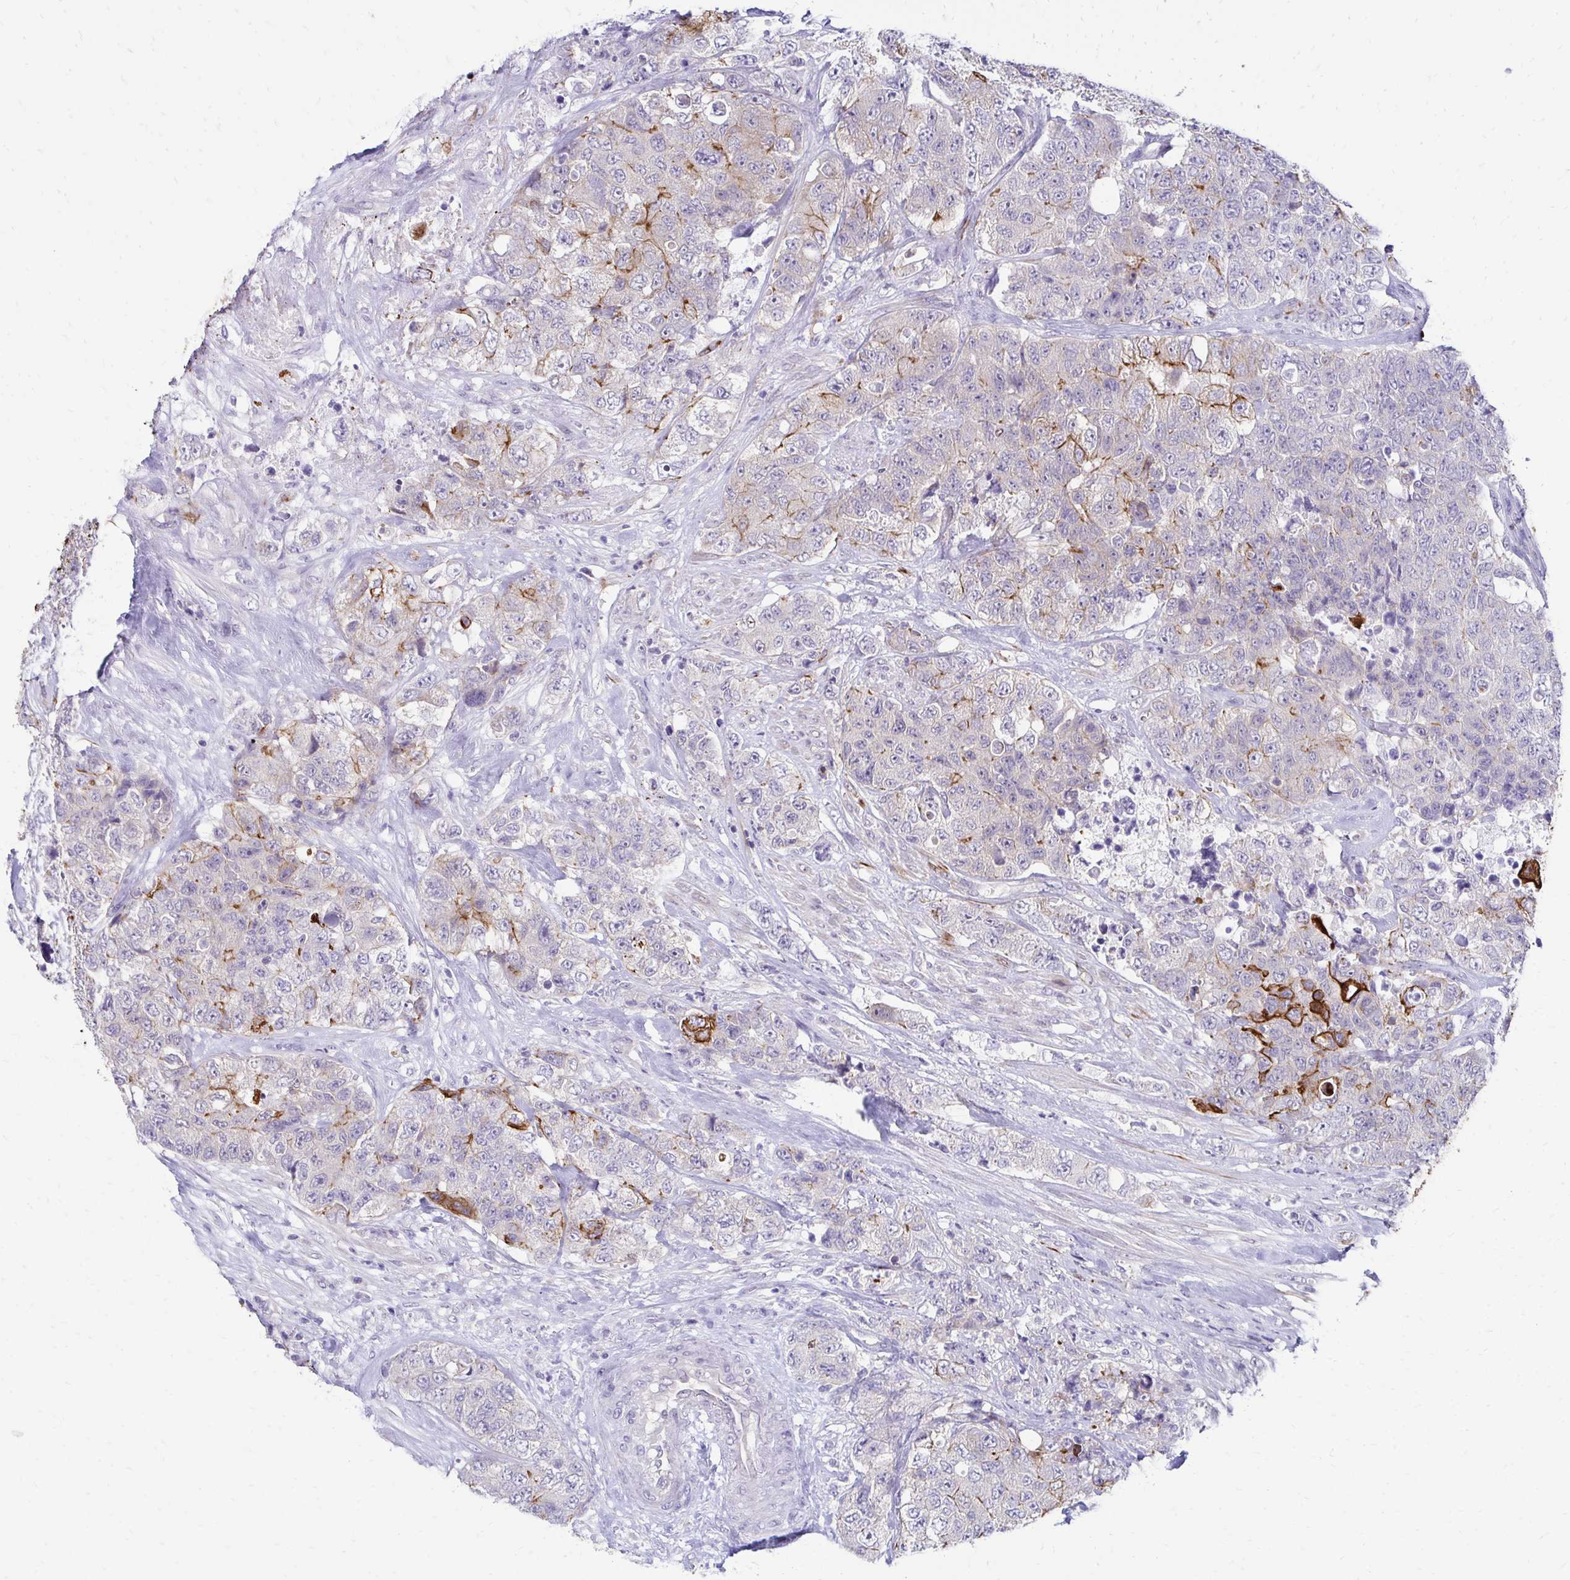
{"staining": {"intensity": "strong", "quantity": "<25%", "location": "cytoplasmic/membranous"}, "tissue": "urothelial cancer", "cell_type": "Tumor cells", "image_type": "cancer", "snomed": [{"axis": "morphology", "description": "Urothelial carcinoma, High grade"}, {"axis": "topography", "description": "Urinary bladder"}], "caption": "Immunohistochemical staining of urothelial carcinoma (high-grade) reveals medium levels of strong cytoplasmic/membranous staining in approximately <25% of tumor cells. (Brightfield microscopy of DAB IHC at high magnification).", "gene": "C1QTNF2", "patient": {"sex": "female", "age": 78}}